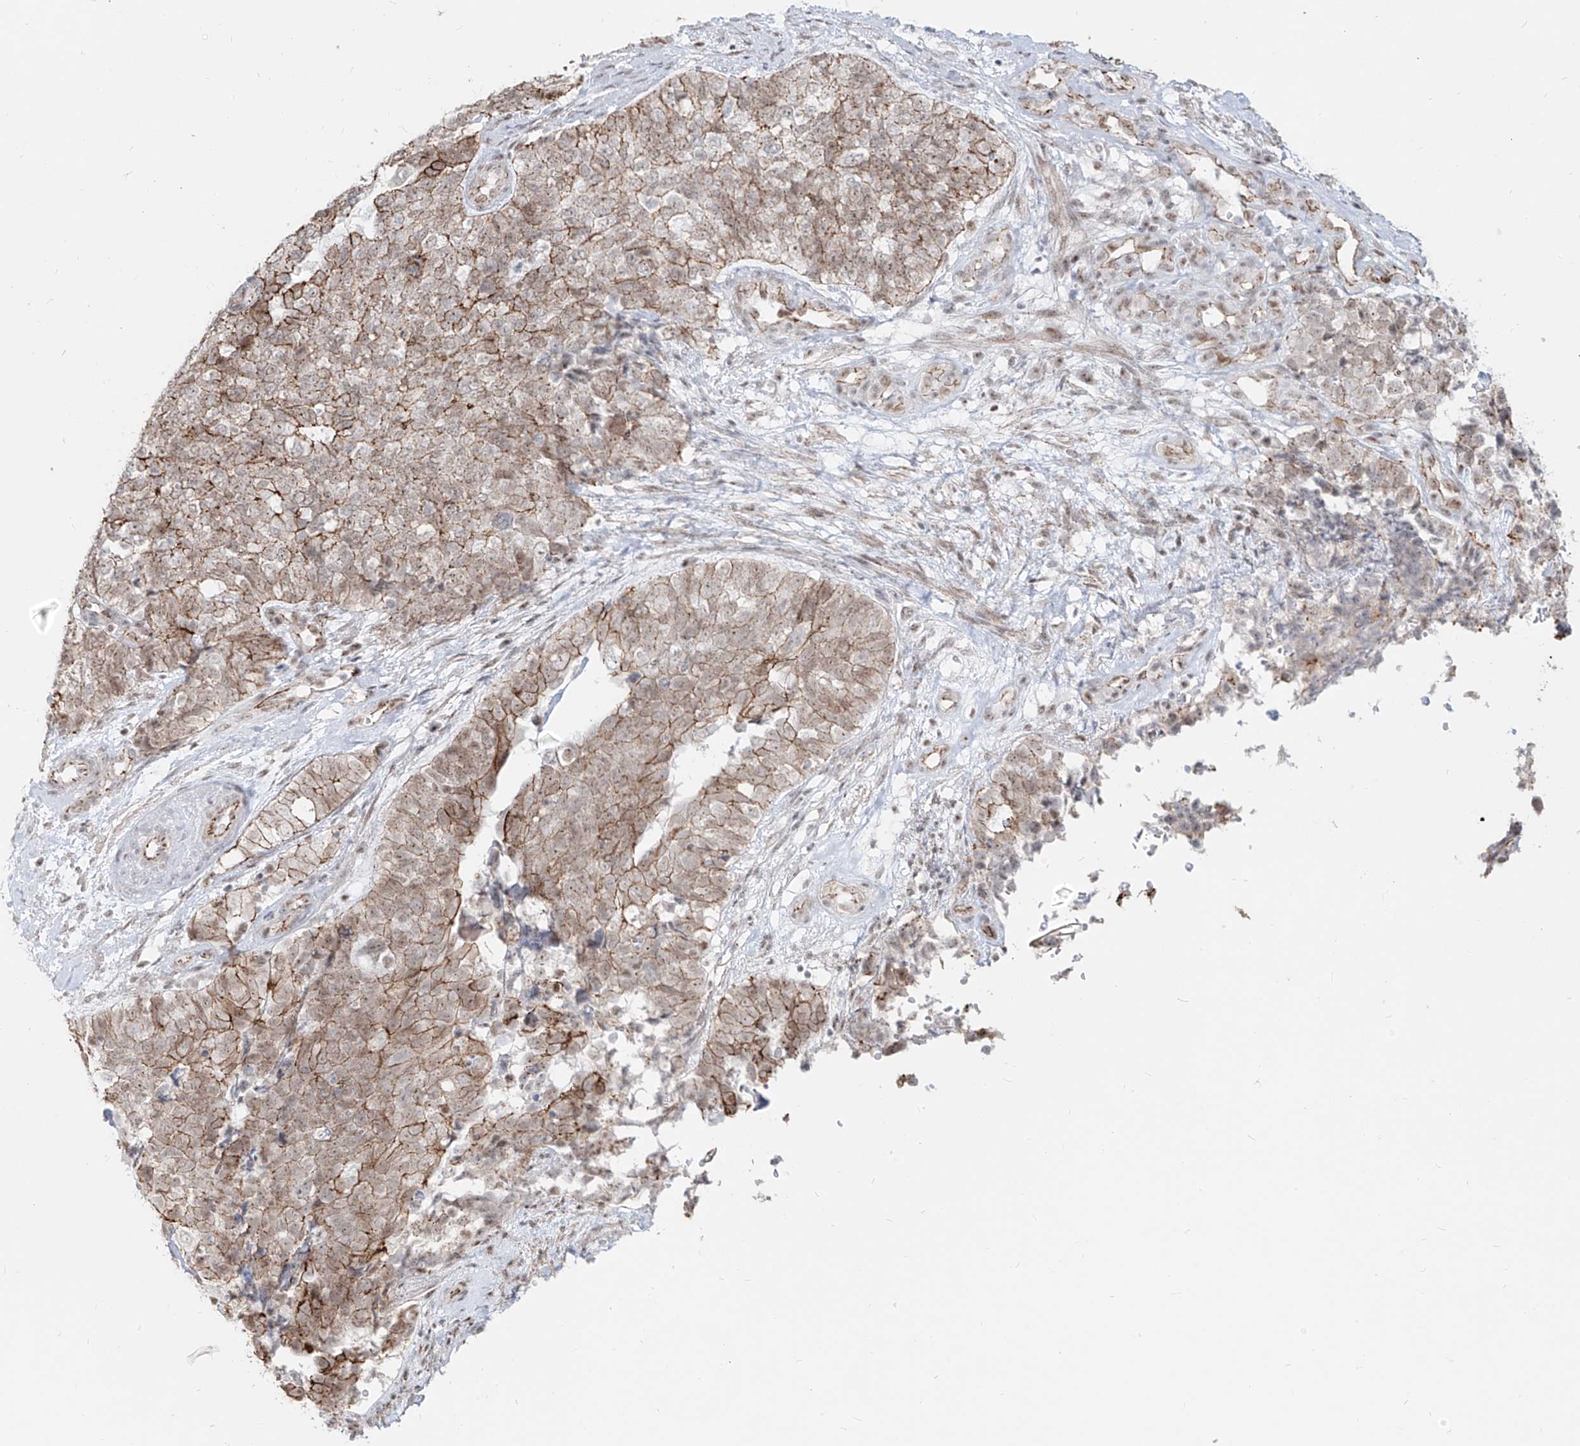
{"staining": {"intensity": "moderate", "quantity": ">75%", "location": "cytoplasmic/membranous"}, "tissue": "cervical cancer", "cell_type": "Tumor cells", "image_type": "cancer", "snomed": [{"axis": "morphology", "description": "Squamous cell carcinoma, NOS"}, {"axis": "topography", "description": "Cervix"}], "caption": "Human cervical squamous cell carcinoma stained with a protein marker displays moderate staining in tumor cells.", "gene": "ZNF710", "patient": {"sex": "female", "age": 63}}